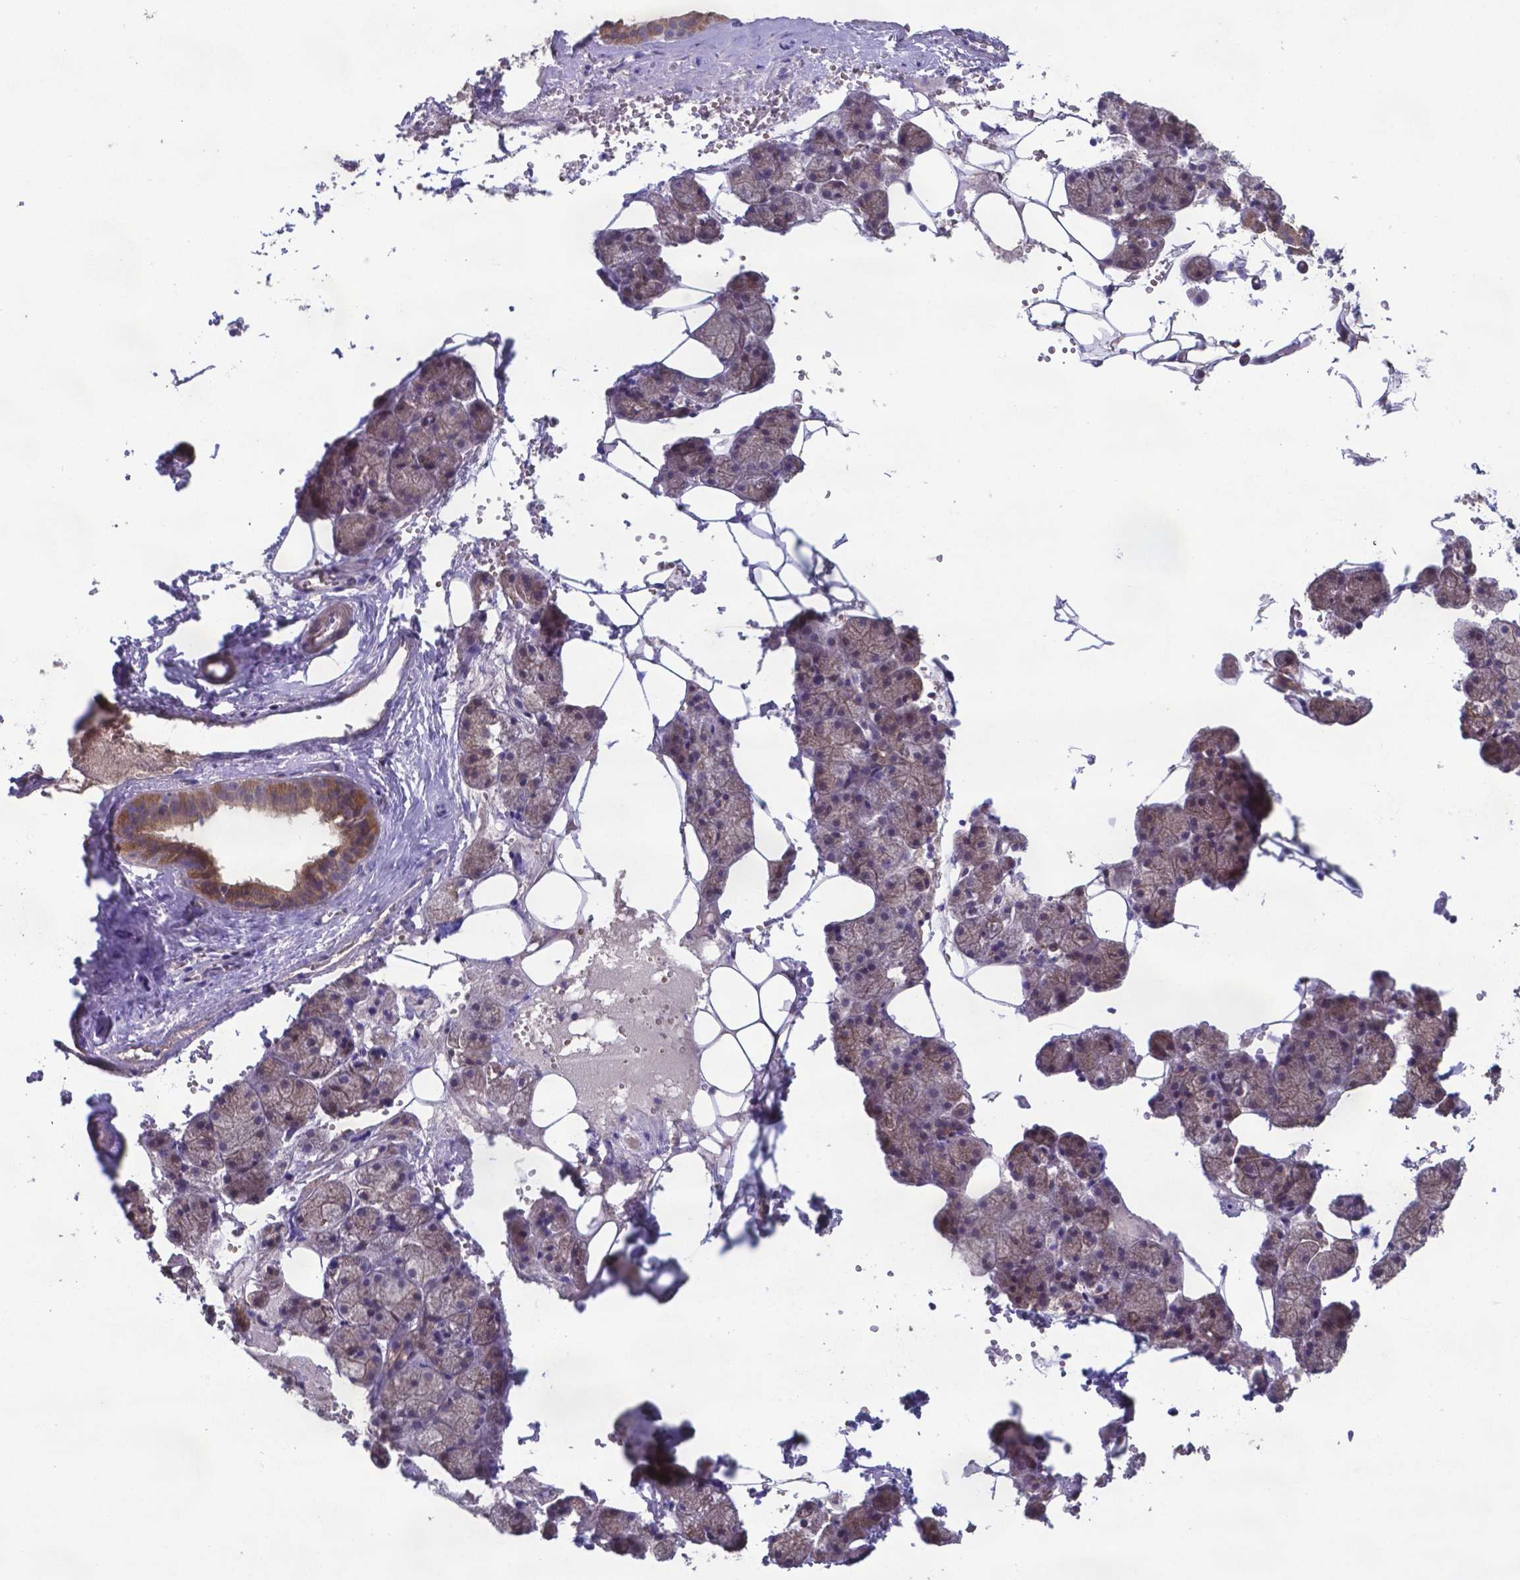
{"staining": {"intensity": "moderate", "quantity": "25%-75%", "location": "cytoplasmic/membranous"}, "tissue": "salivary gland", "cell_type": "Glandular cells", "image_type": "normal", "snomed": [{"axis": "morphology", "description": "Normal tissue, NOS"}, {"axis": "topography", "description": "Salivary gland"}], "caption": "This is an image of IHC staining of normal salivary gland, which shows moderate positivity in the cytoplasmic/membranous of glandular cells.", "gene": "TYRO3", "patient": {"sex": "male", "age": 38}}